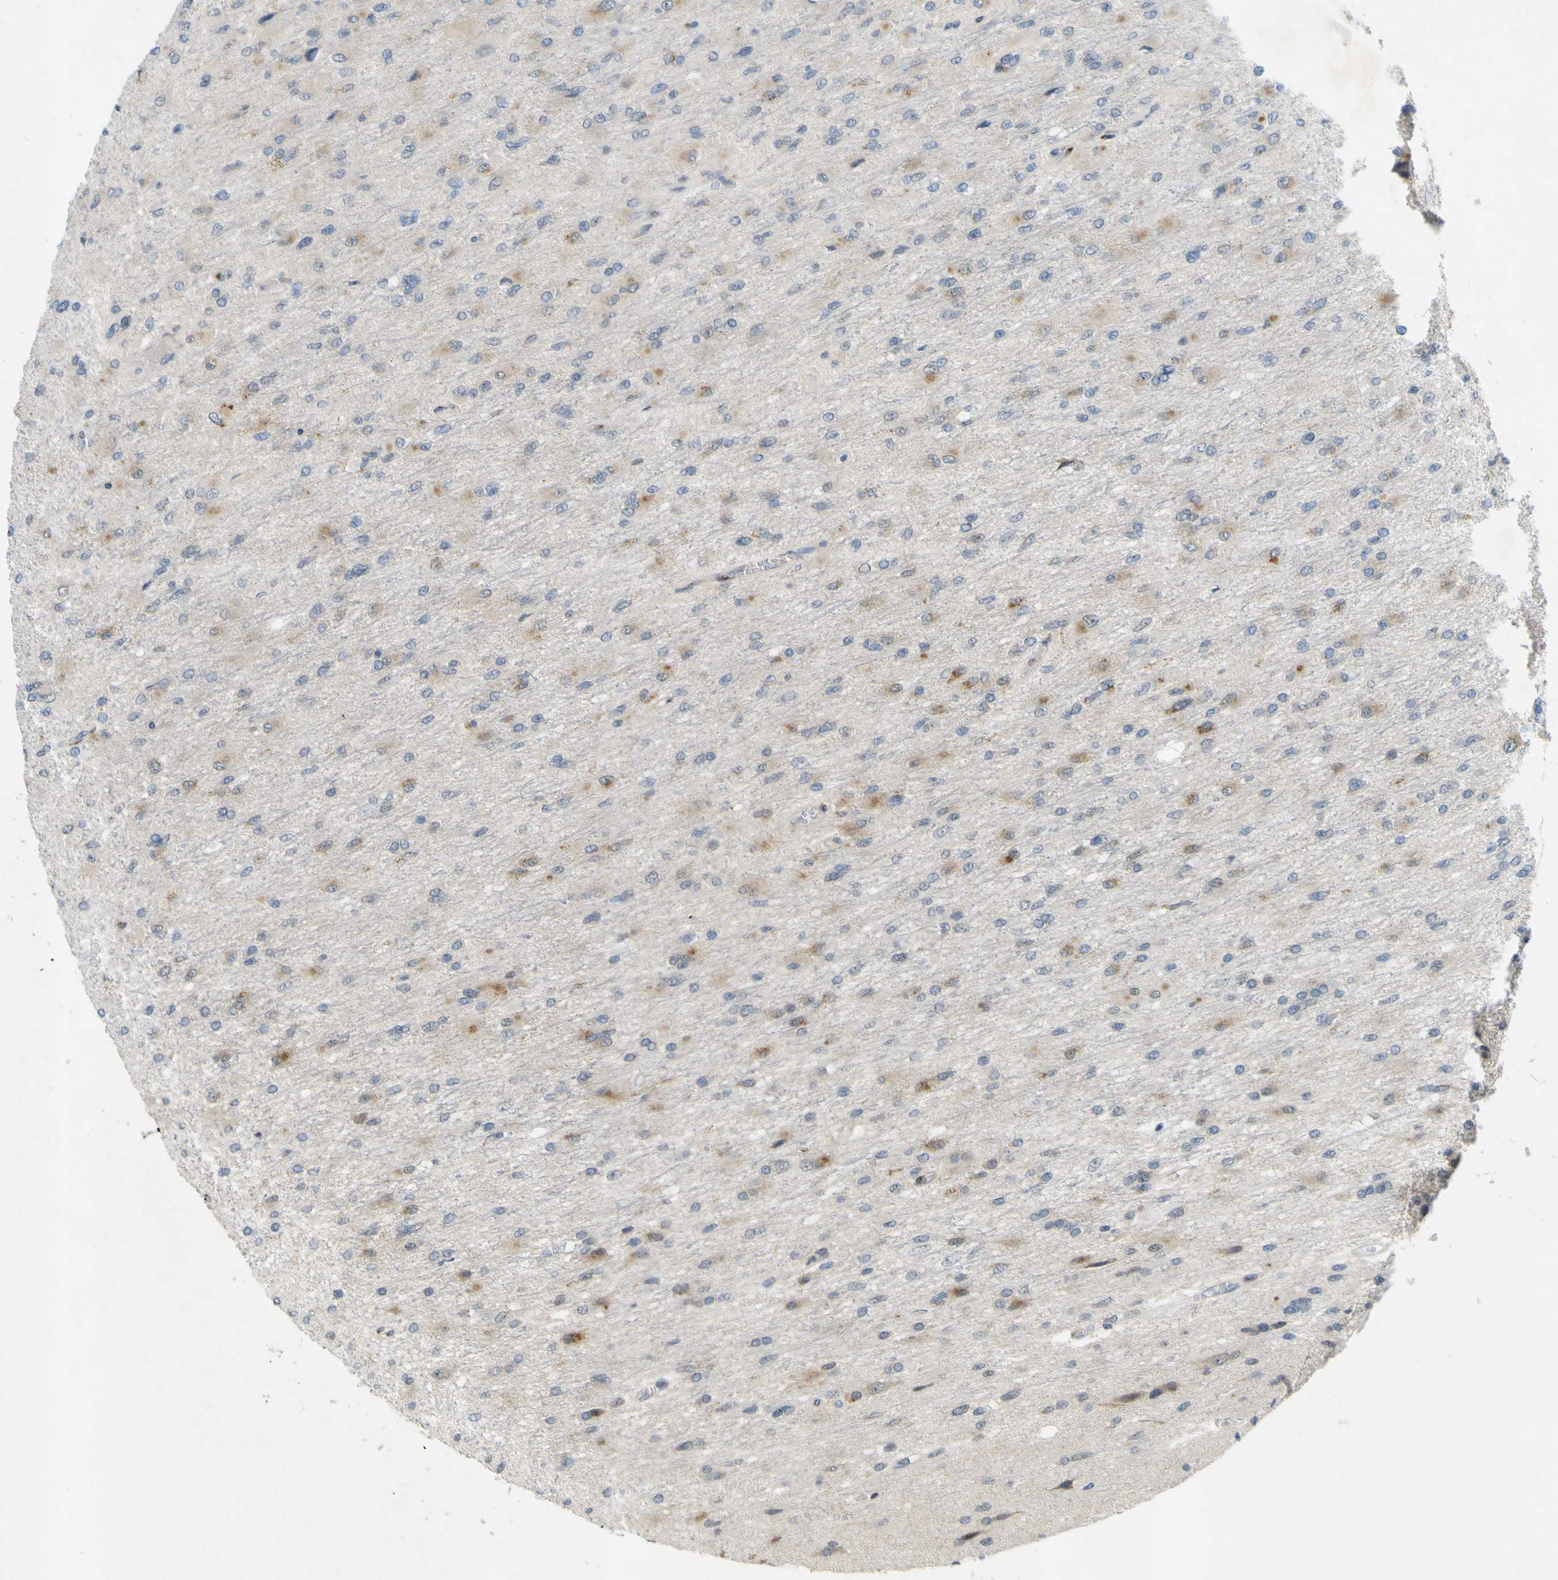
{"staining": {"intensity": "negative", "quantity": "none", "location": "none"}, "tissue": "glioma", "cell_type": "Tumor cells", "image_type": "cancer", "snomed": [{"axis": "morphology", "description": "Glioma, malignant, High grade"}, {"axis": "topography", "description": "Cerebral cortex"}], "caption": "Protein analysis of glioma demonstrates no significant staining in tumor cells.", "gene": "IGF2R", "patient": {"sex": "female", "age": 36}}